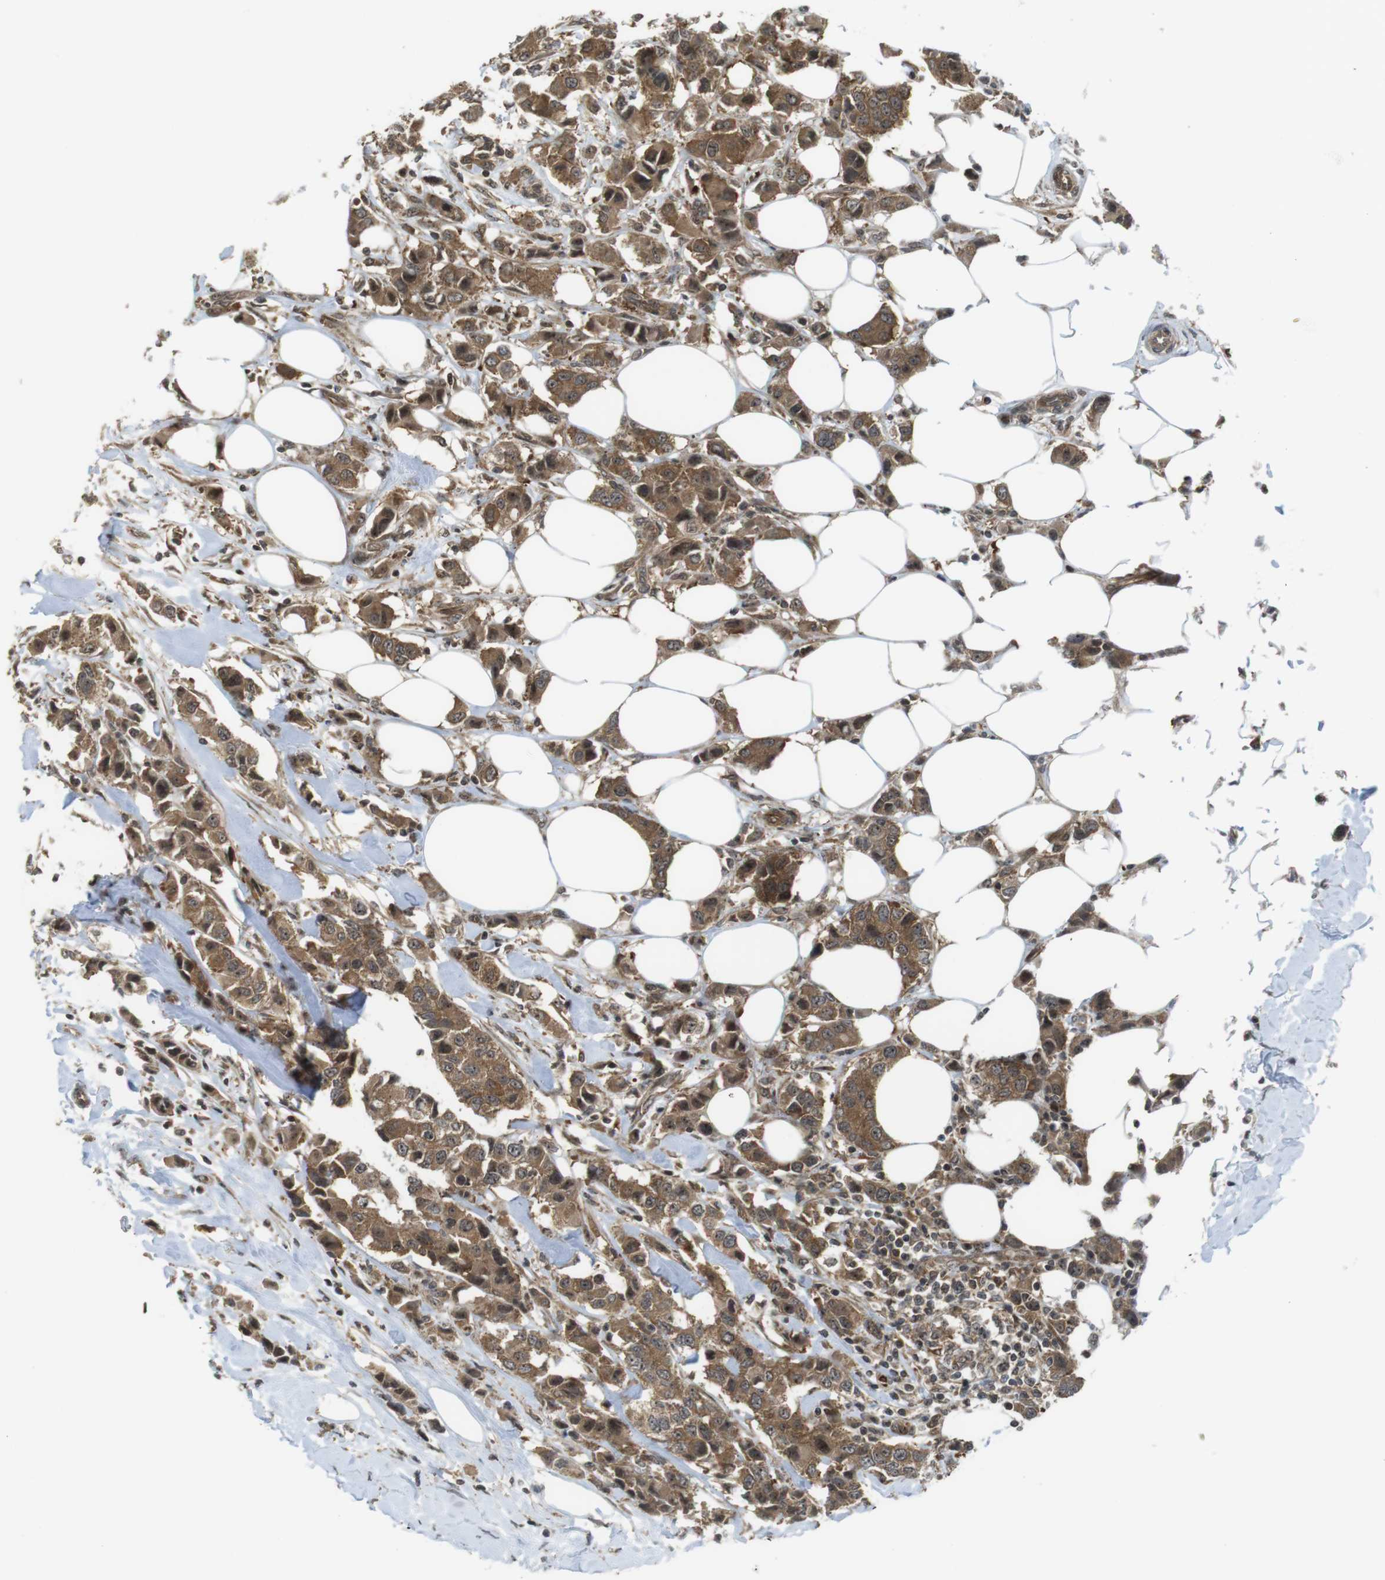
{"staining": {"intensity": "moderate", "quantity": ">75%", "location": "cytoplasmic/membranous"}, "tissue": "breast cancer", "cell_type": "Tumor cells", "image_type": "cancer", "snomed": [{"axis": "morphology", "description": "Normal tissue, NOS"}, {"axis": "morphology", "description": "Duct carcinoma"}, {"axis": "topography", "description": "Breast"}], "caption": "Immunohistochemistry (IHC) image of neoplastic tissue: breast cancer (intraductal carcinoma) stained using IHC demonstrates medium levels of moderate protein expression localized specifically in the cytoplasmic/membranous of tumor cells, appearing as a cytoplasmic/membranous brown color.", "gene": "CC2D1A", "patient": {"sex": "female", "age": 50}}